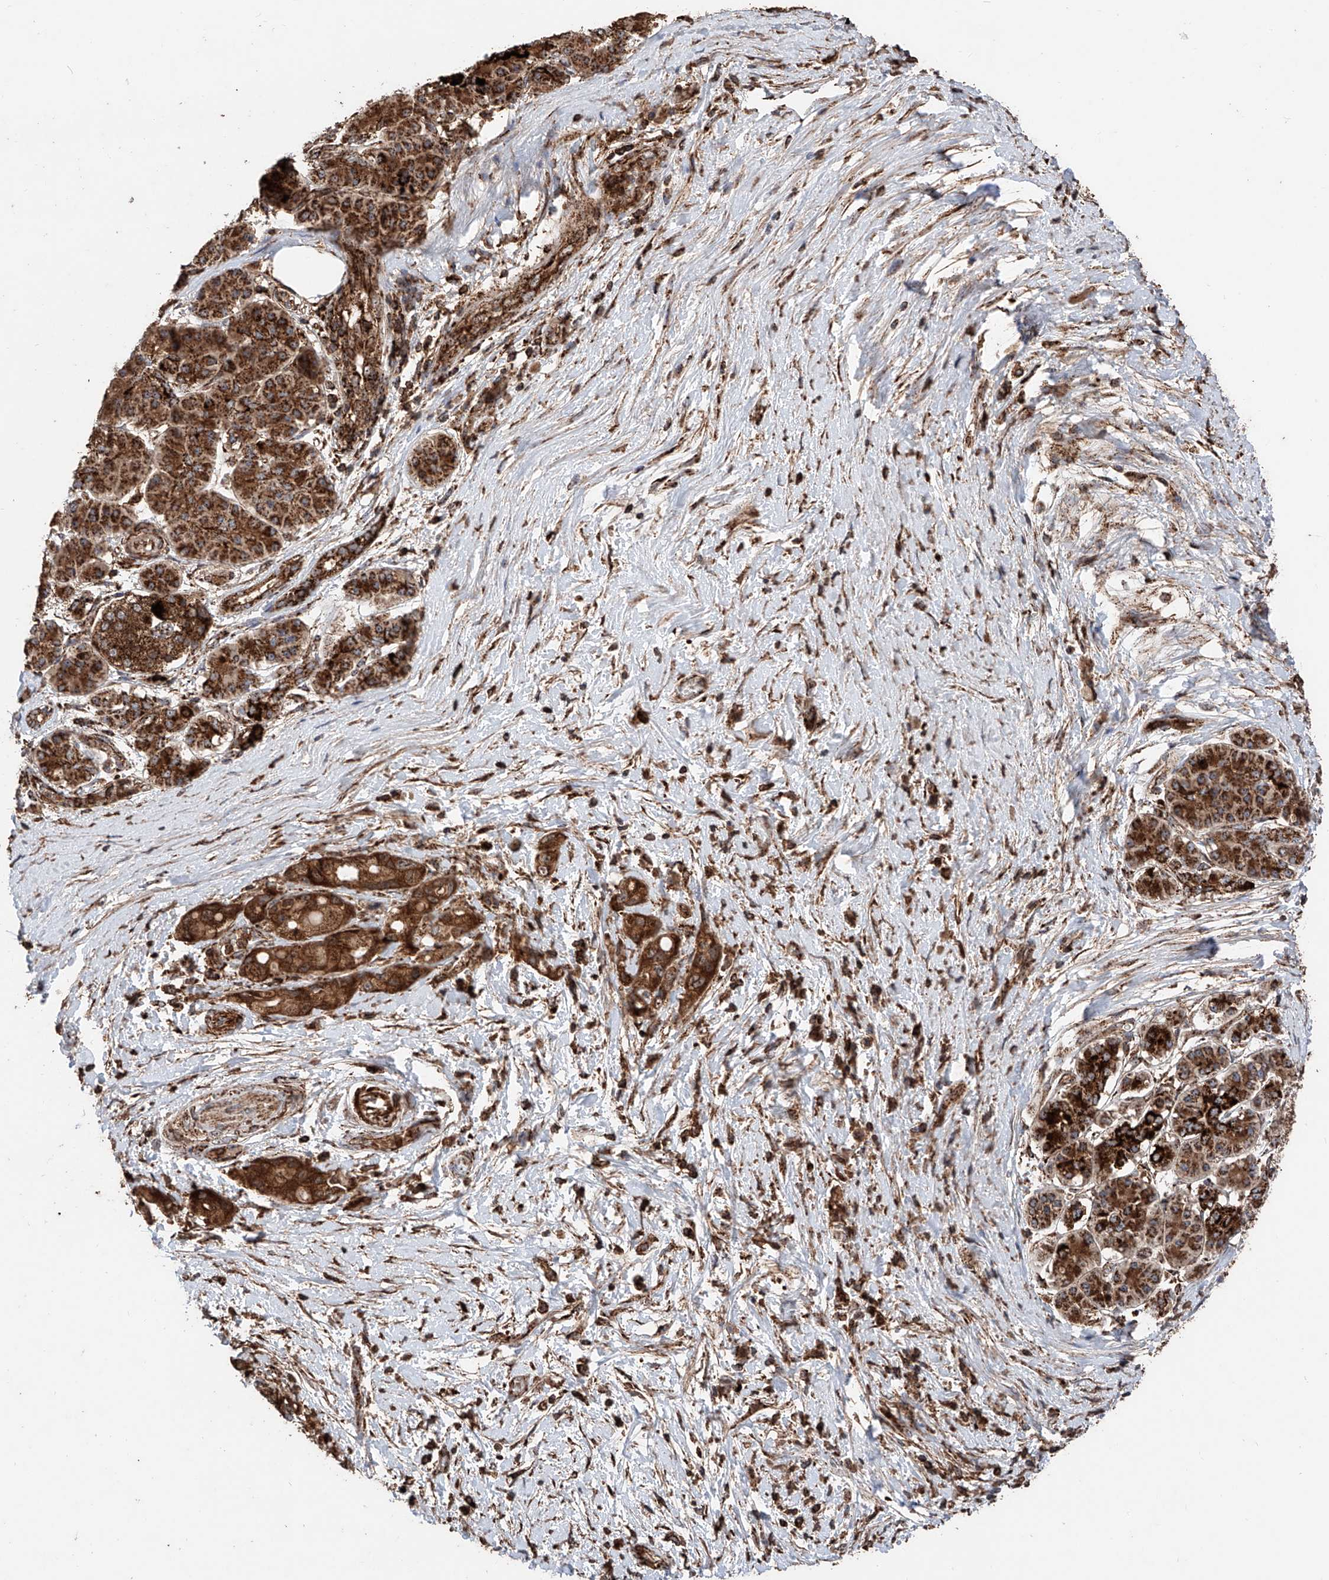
{"staining": {"intensity": "strong", "quantity": ">75%", "location": "cytoplasmic/membranous"}, "tissue": "pancreatic cancer", "cell_type": "Tumor cells", "image_type": "cancer", "snomed": [{"axis": "morphology", "description": "Normal tissue, NOS"}, {"axis": "morphology", "description": "Adenocarcinoma, NOS"}, {"axis": "topography", "description": "Pancreas"}], "caption": "Tumor cells demonstrate strong cytoplasmic/membranous positivity in approximately >75% of cells in pancreatic cancer (adenocarcinoma).", "gene": "PISD", "patient": {"sex": "female", "age": 68}}